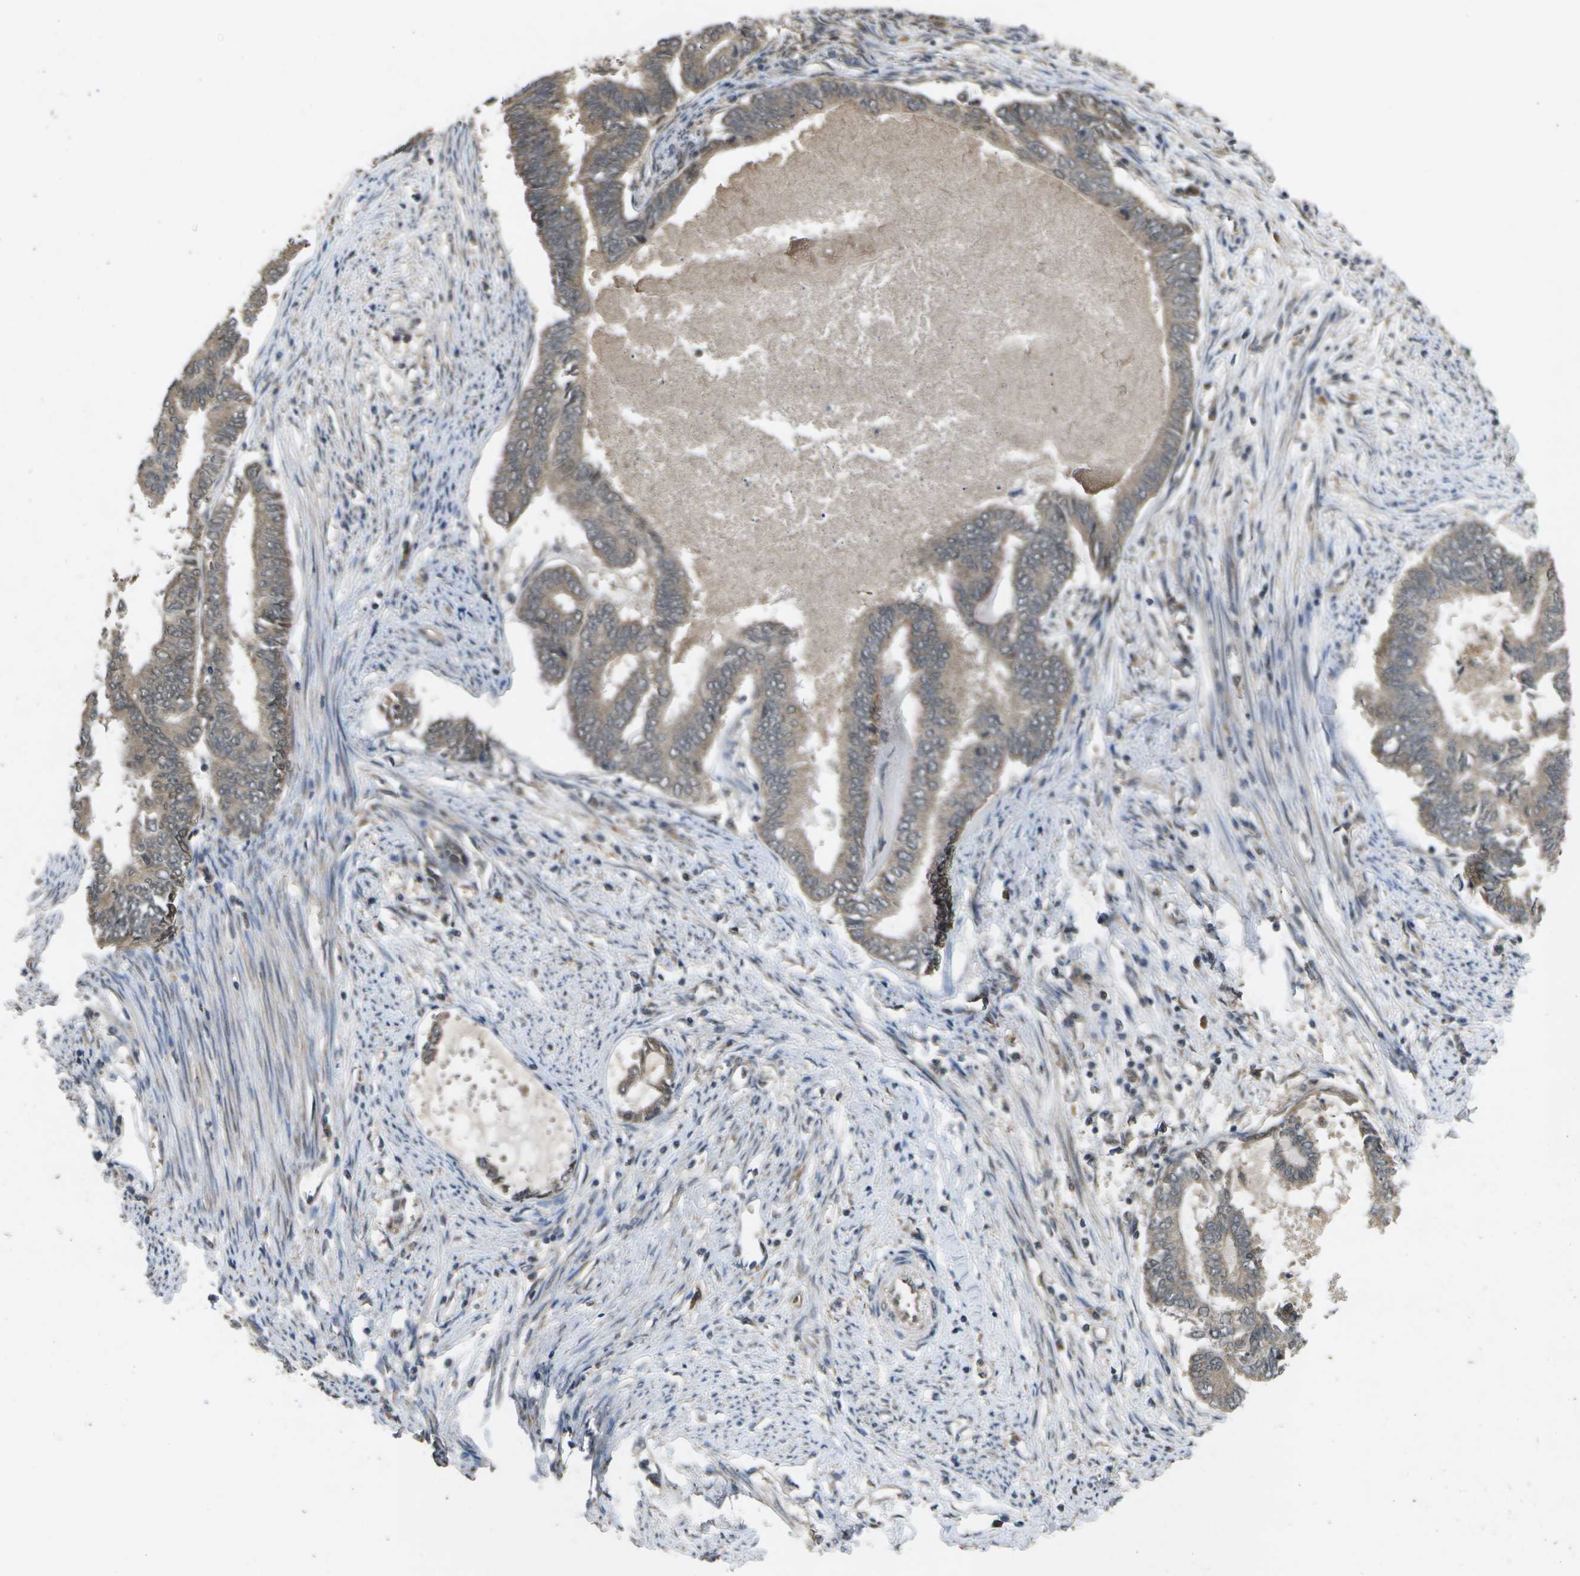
{"staining": {"intensity": "weak", "quantity": ">75%", "location": "cytoplasmic/membranous"}, "tissue": "endometrial cancer", "cell_type": "Tumor cells", "image_type": "cancer", "snomed": [{"axis": "morphology", "description": "Adenocarcinoma, NOS"}, {"axis": "topography", "description": "Endometrium"}], "caption": "Endometrial cancer tissue displays weak cytoplasmic/membranous positivity in about >75% of tumor cells, visualized by immunohistochemistry.", "gene": "ALAS1", "patient": {"sex": "female", "age": 86}}